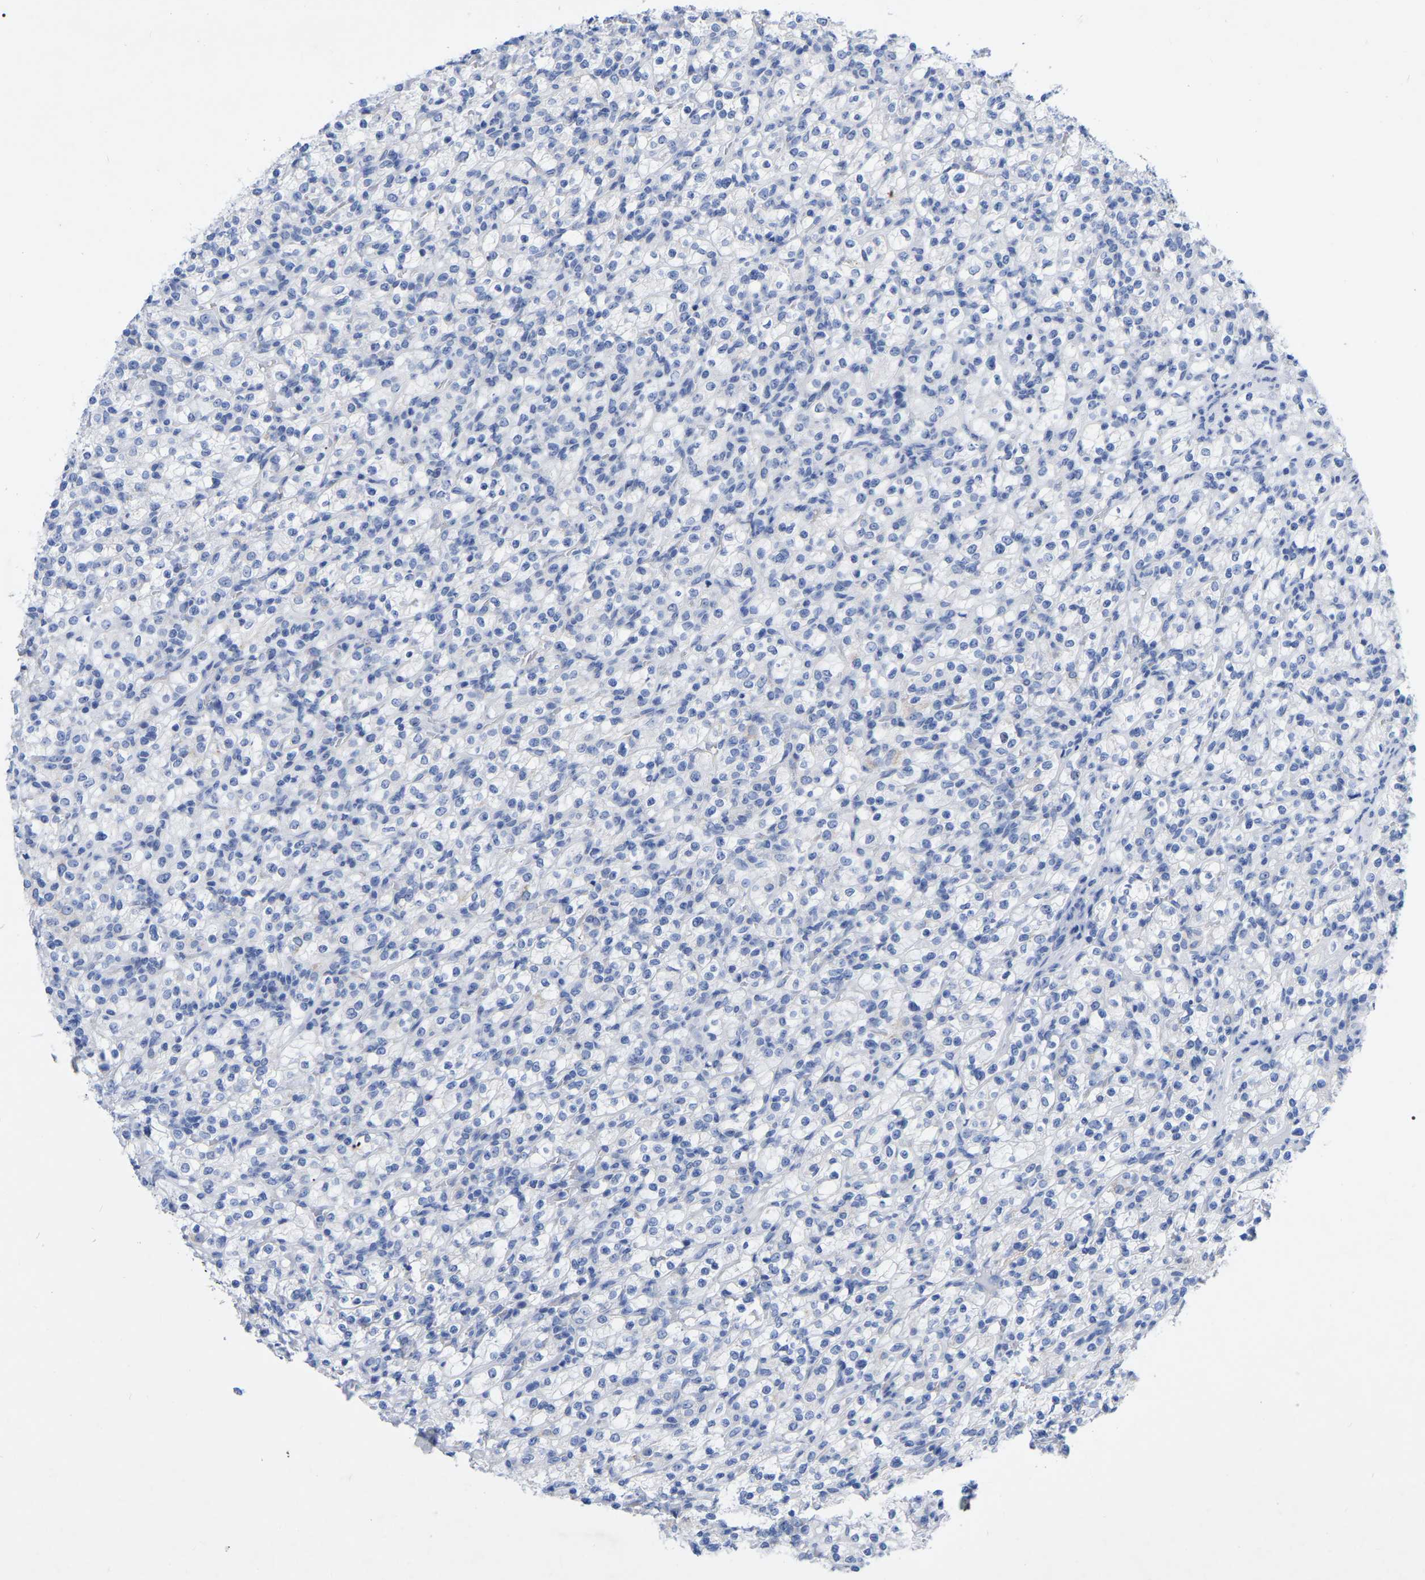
{"staining": {"intensity": "negative", "quantity": "none", "location": "none"}, "tissue": "renal cancer", "cell_type": "Tumor cells", "image_type": "cancer", "snomed": [{"axis": "morphology", "description": "Normal tissue, NOS"}, {"axis": "morphology", "description": "Adenocarcinoma, NOS"}, {"axis": "topography", "description": "Kidney"}], "caption": "Immunohistochemical staining of human renal cancer demonstrates no significant expression in tumor cells.", "gene": "ZNF629", "patient": {"sex": "female", "age": 72}}